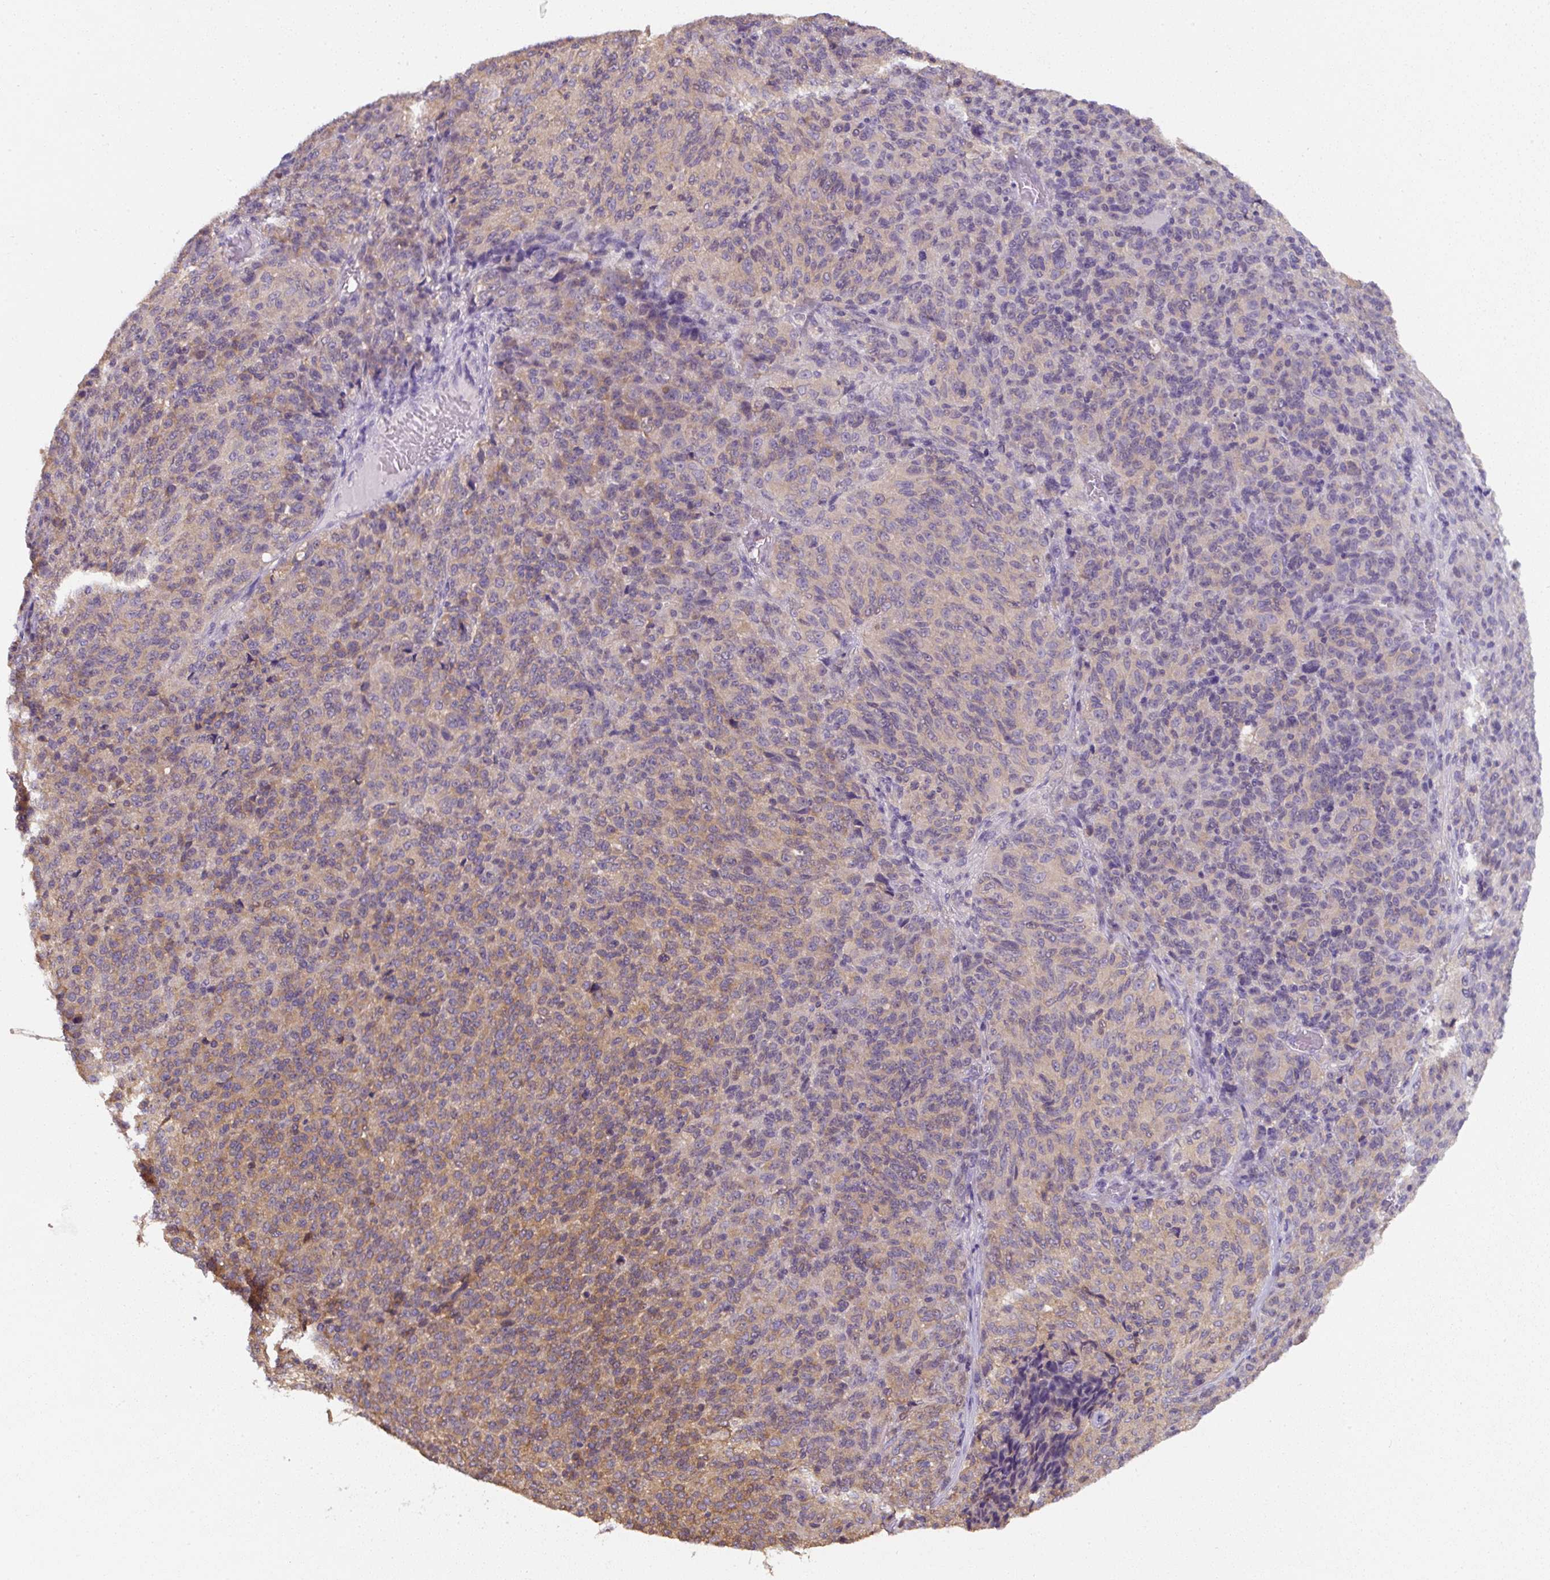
{"staining": {"intensity": "moderate", "quantity": "25%-75%", "location": "cytoplasmic/membranous"}, "tissue": "melanoma", "cell_type": "Tumor cells", "image_type": "cancer", "snomed": [{"axis": "morphology", "description": "Malignant melanoma, Metastatic site"}, {"axis": "topography", "description": "Brain"}], "caption": "Immunohistochemical staining of malignant melanoma (metastatic site) reveals medium levels of moderate cytoplasmic/membranous protein staining in about 25%-75% of tumor cells.", "gene": "ST13", "patient": {"sex": "female", "age": 56}}